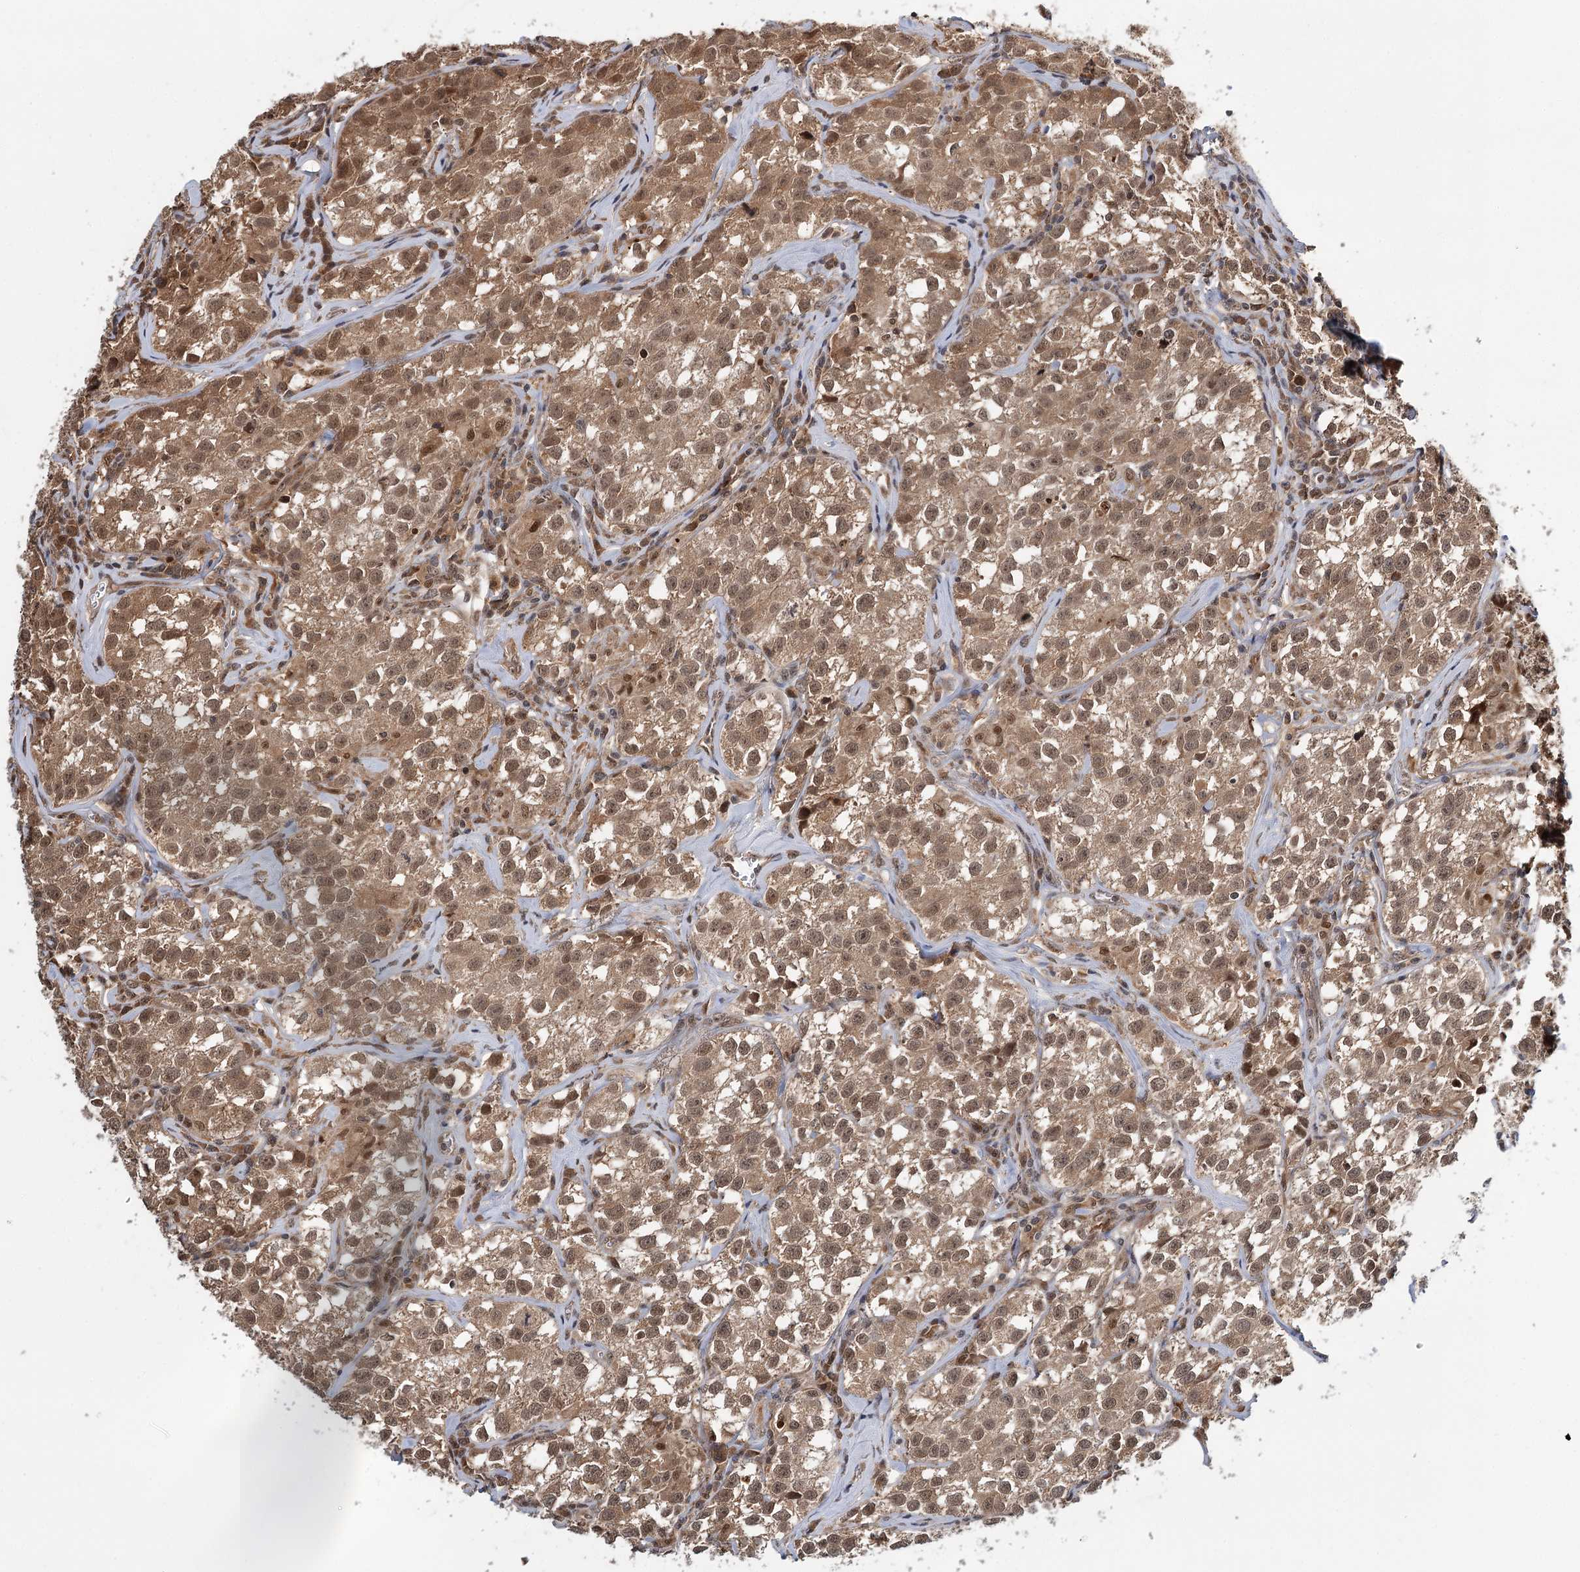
{"staining": {"intensity": "moderate", "quantity": ">75%", "location": "cytoplasmic/membranous,nuclear"}, "tissue": "testis cancer", "cell_type": "Tumor cells", "image_type": "cancer", "snomed": [{"axis": "morphology", "description": "Seminoma, NOS"}, {"axis": "morphology", "description": "Carcinoma, Embryonal, NOS"}, {"axis": "topography", "description": "Testis"}], "caption": "Seminoma (testis) was stained to show a protein in brown. There is medium levels of moderate cytoplasmic/membranous and nuclear expression in approximately >75% of tumor cells. (DAB IHC, brown staining for protein, blue staining for nuclei).", "gene": "N6AMT1", "patient": {"sex": "male", "age": 43}}